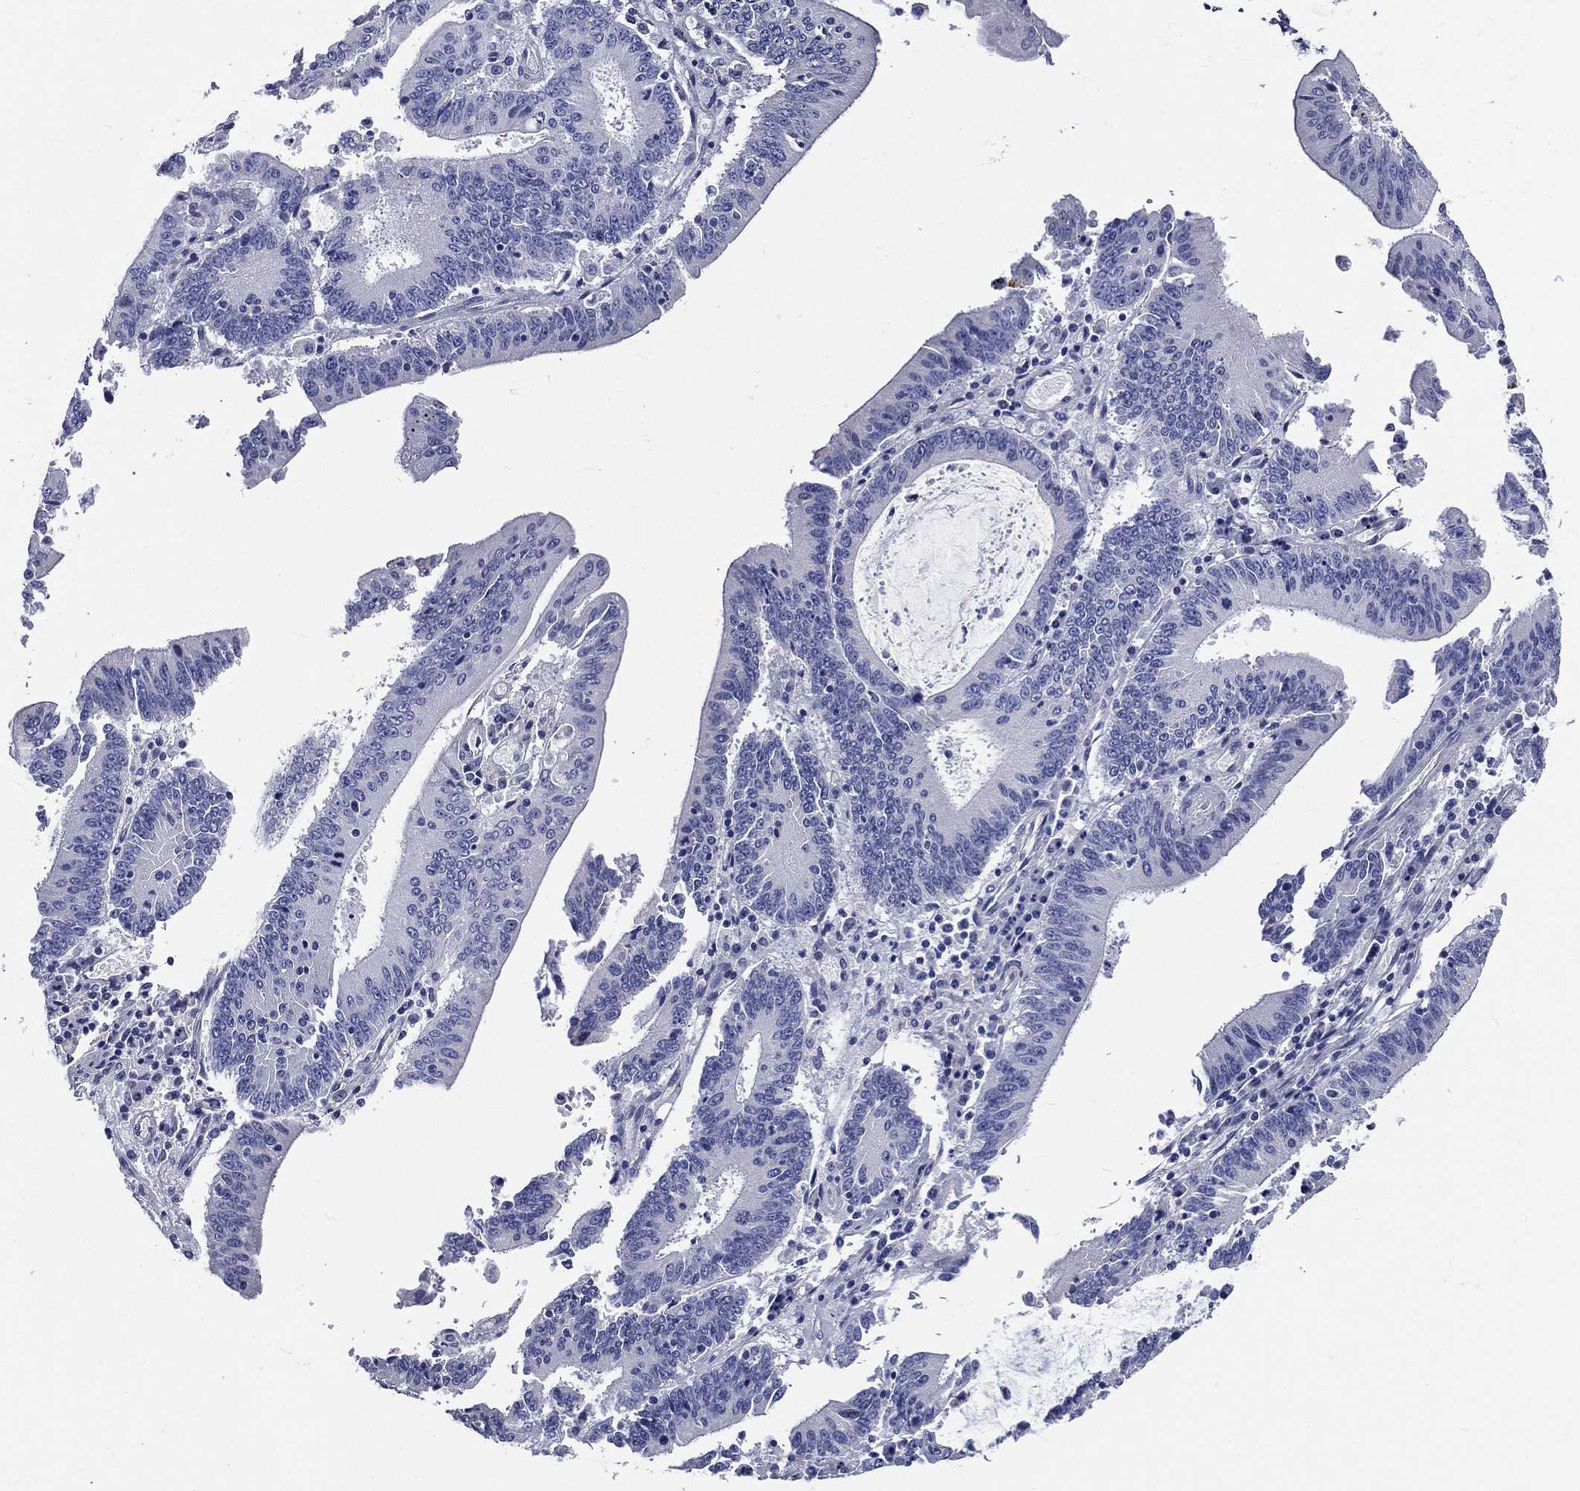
{"staining": {"intensity": "negative", "quantity": "none", "location": "none"}, "tissue": "stomach cancer", "cell_type": "Tumor cells", "image_type": "cancer", "snomed": [{"axis": "morphology", "description": "Adenocarcinoma, NOS"}, {"axis": "topography", "description": "Stomach, upper"}], "caption": "DAB immunohistochemical staining of stomach cancer (adenocarcinoma) demonstrates no significant positivity in tumor cells.", "gene": "DPYS", "patient": {"sex": "male", "age": 68}}